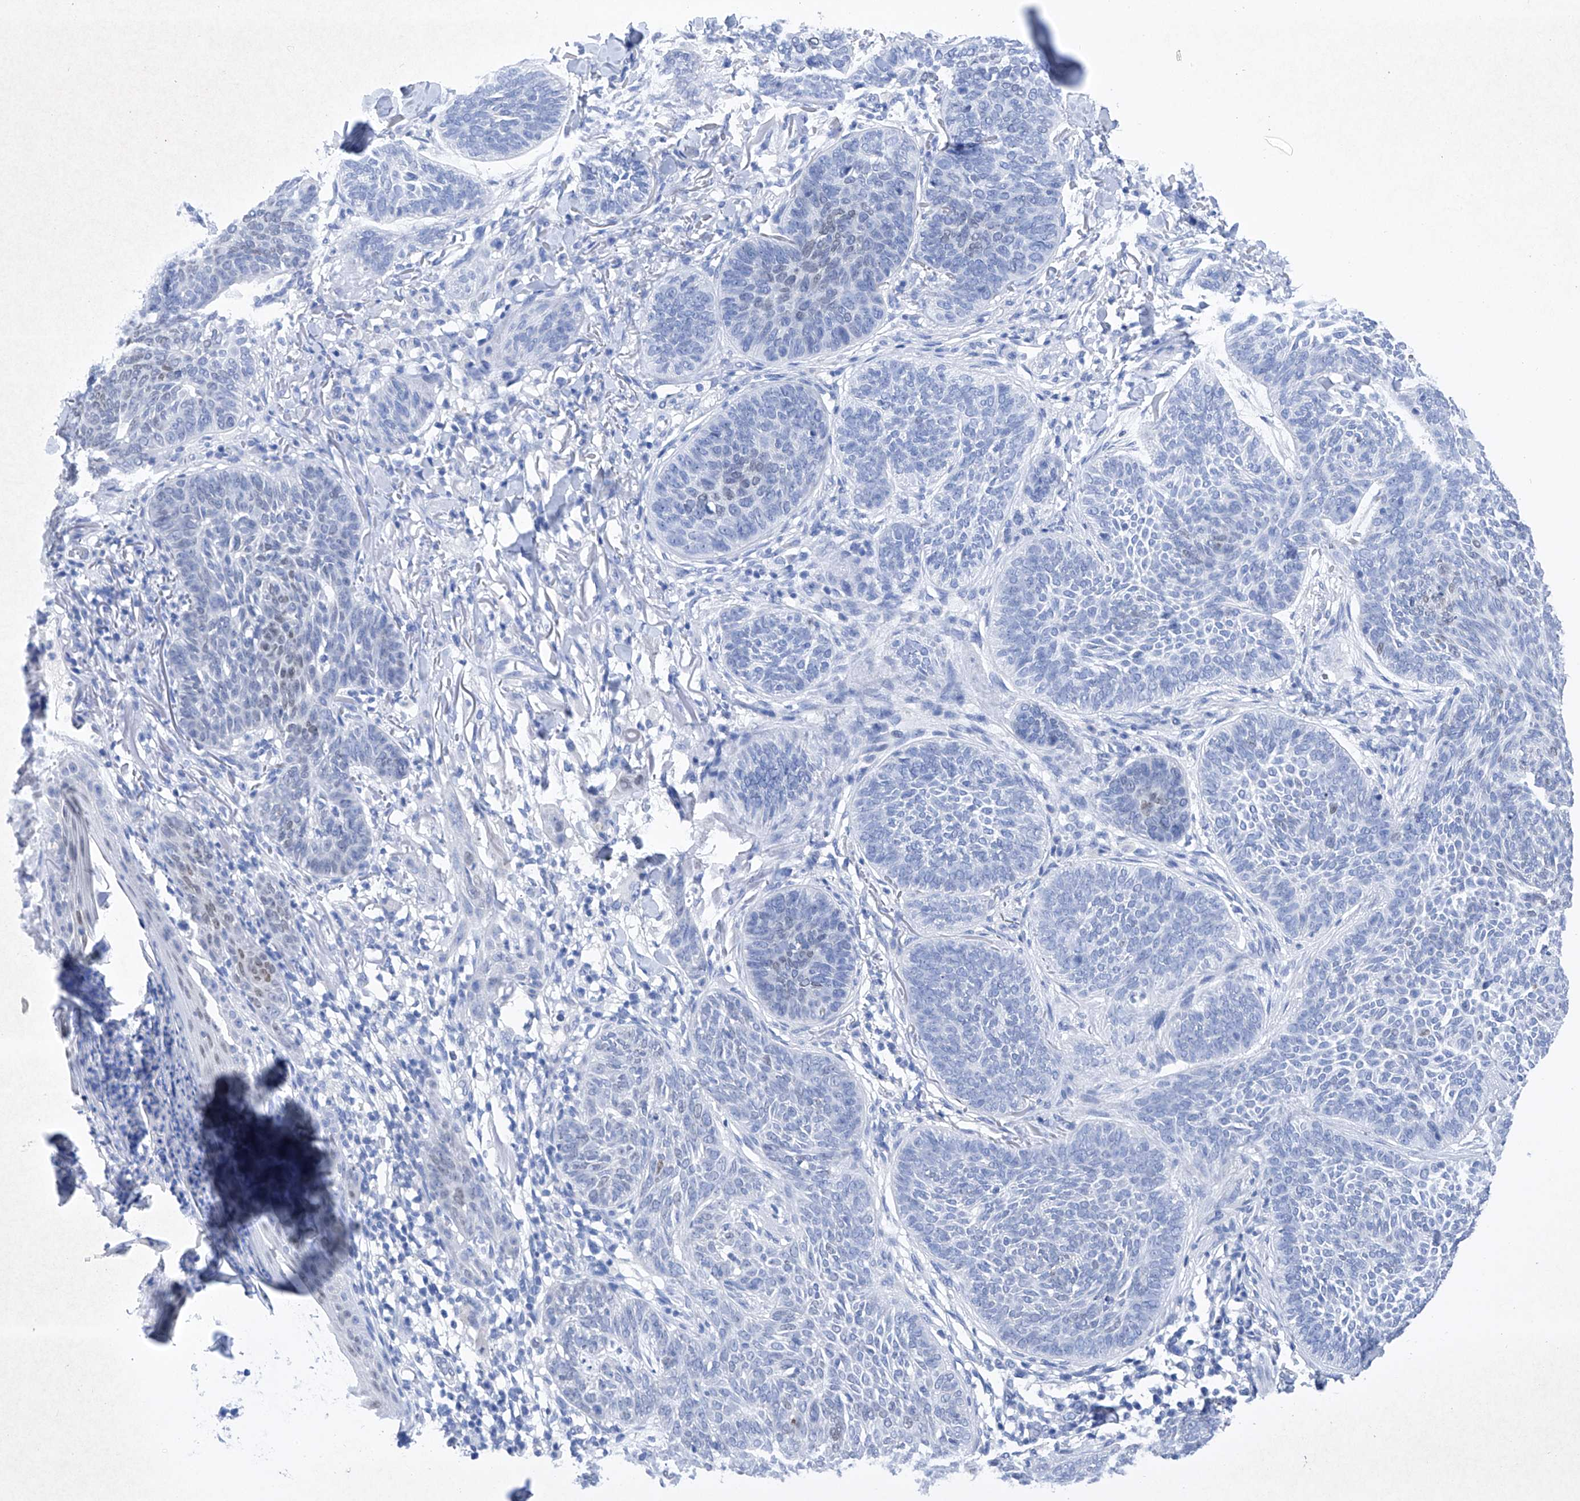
{"staining": {"intensity": "negative", "quantity": "none", "location": "none"}, "tissue": "skin cancer", "cell_type": "Tumor cells", "image_type": "cancer", "snomed": [{"axis": "morphology", "description": "Basal cell carcinoma"}, {"axis": "topography", "description": "Skin"}], "caption": "DAB immunohistochemical staining of human skin basal cell carcinoma displays no significant expression in tumor cells.", "gene": "BARX2", "patient": {"sex": "male", "age": 85}}